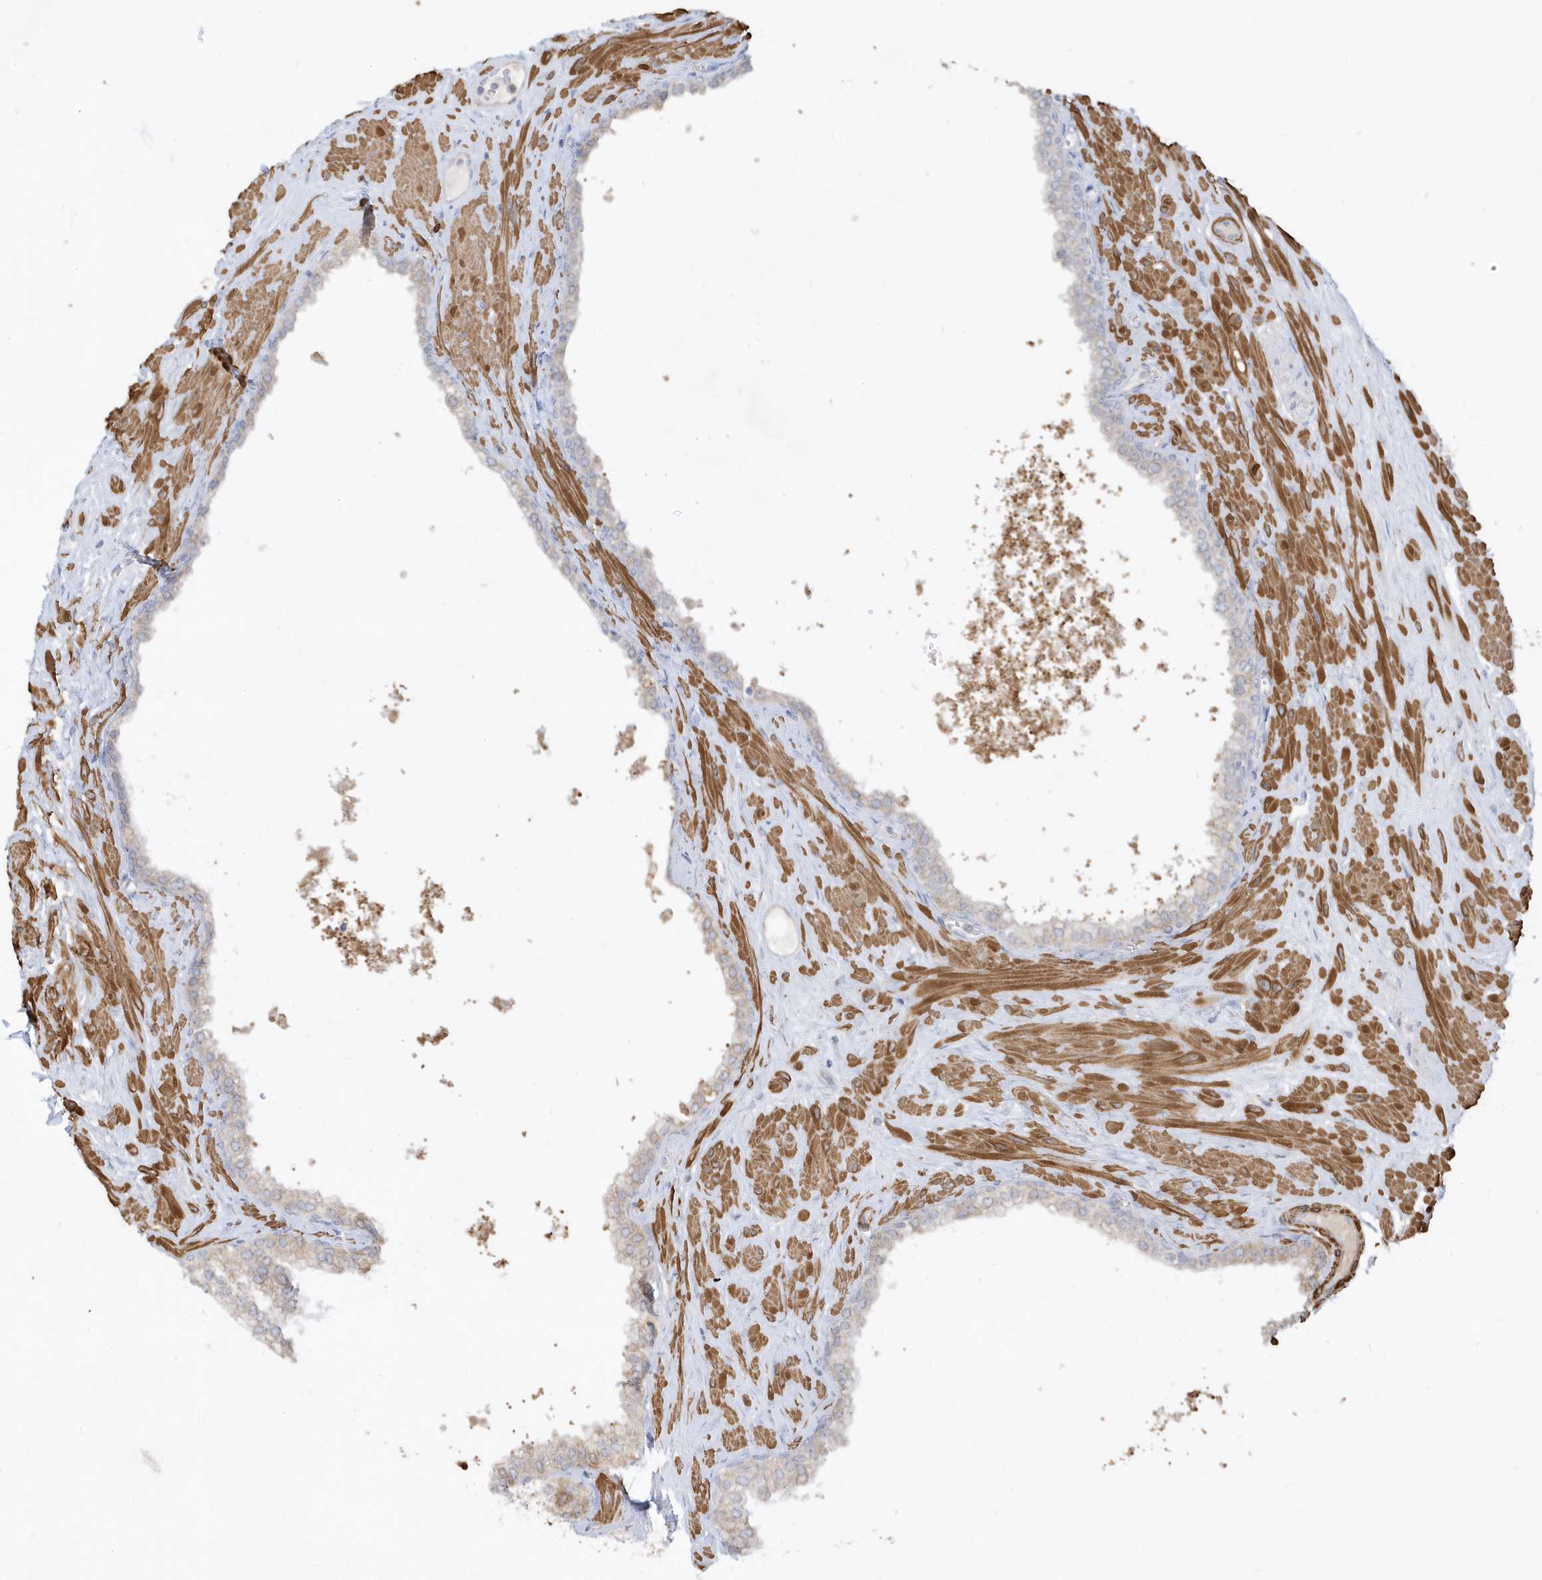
{"staining": {"intensity": "weak", "quantity": "25%-75%", "location": "cytoplasmic/membranous"}, "tissue": "prostate", "cell_type": "Glandular cells", "image_type": "normal", "snomed": [{"axis": "morphology", "description": "Normal tissue, NOS"}, {"axis": "morphology", "description": "Urothelial carcinoma, Low grade"}, {"axis": "topography", "description": "Urinary bladder"}, {"axis": "topography", "description": "Prostate"}], "caption": "DAB (3,3'-diaminobenzidine) immunohistochemical staining of benign prostate exhibits weak cytoplasmic/membranous protein expression in about 25%-75% of glandular cells. Immunohistochemistry stains the protein of interest in brown and the nuclei are stained blue.", "gene": "THADA", "patient": {"sex": "male", "age": 60}}